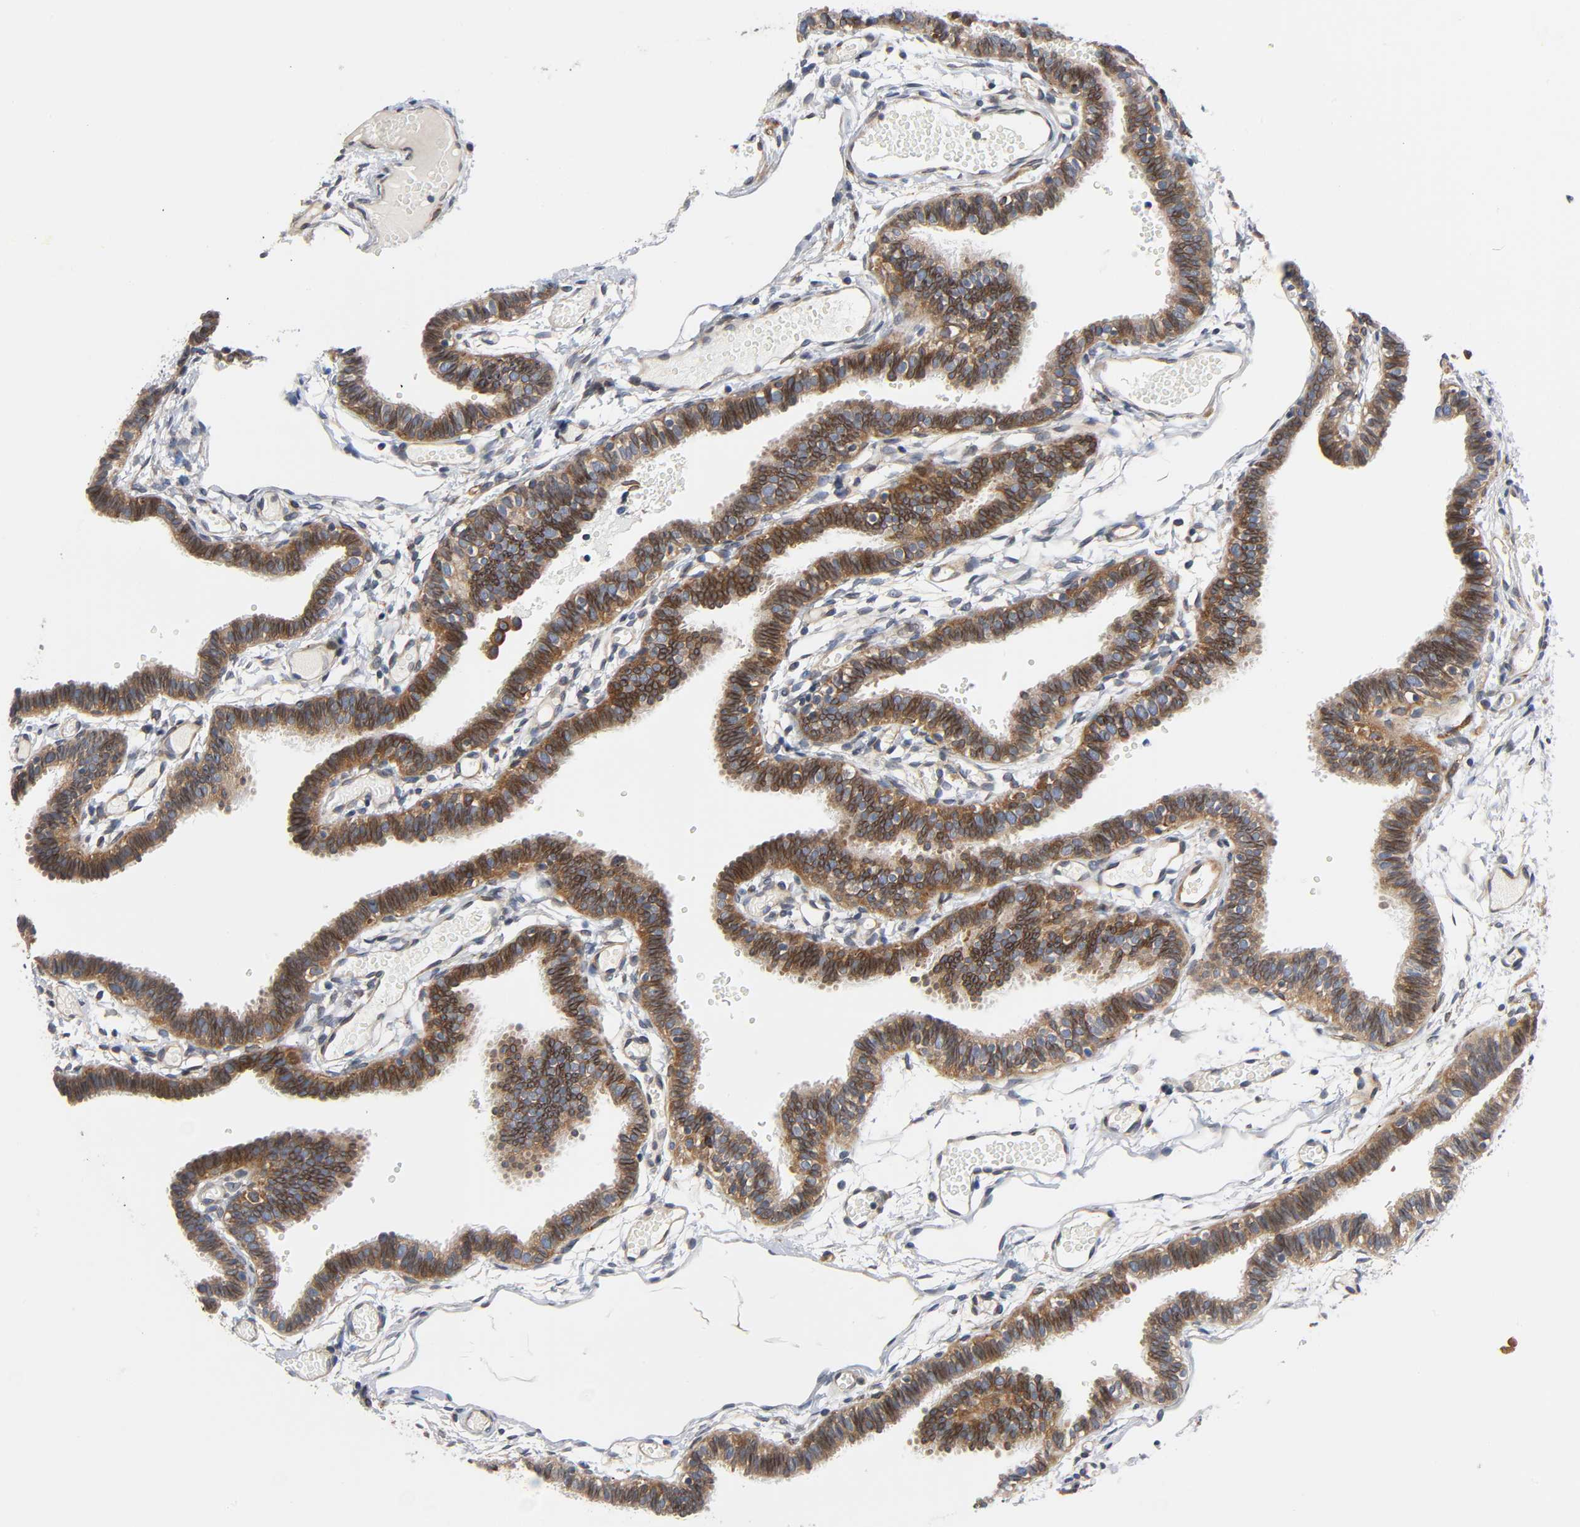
{"staining": {"intensity": "strong", "quantity": ">75%", "location": "cytoplasmic/membranous"}, "tissue": "fallopian tube", "cell_type": "Glandular cells", "image_type": "normal", "snomed": [{"axis": "morphology", "description": "Normal tissue, NOS"}, {"axis": "topography", "description": "Fallopian tube"}], "caption": "IHC photomicrograph of unremarkable fallopian tube: human fallopian tube stained using immunohistochemistry (IHC) reveals high levels of strong protein expression localized specifically in the cytoplasmic/membranous of glandular cells, appearing as a cytoplasmic/membranous brown color.", "gene": "ASB6", "patient": {"sex": "female", "age": 29}}